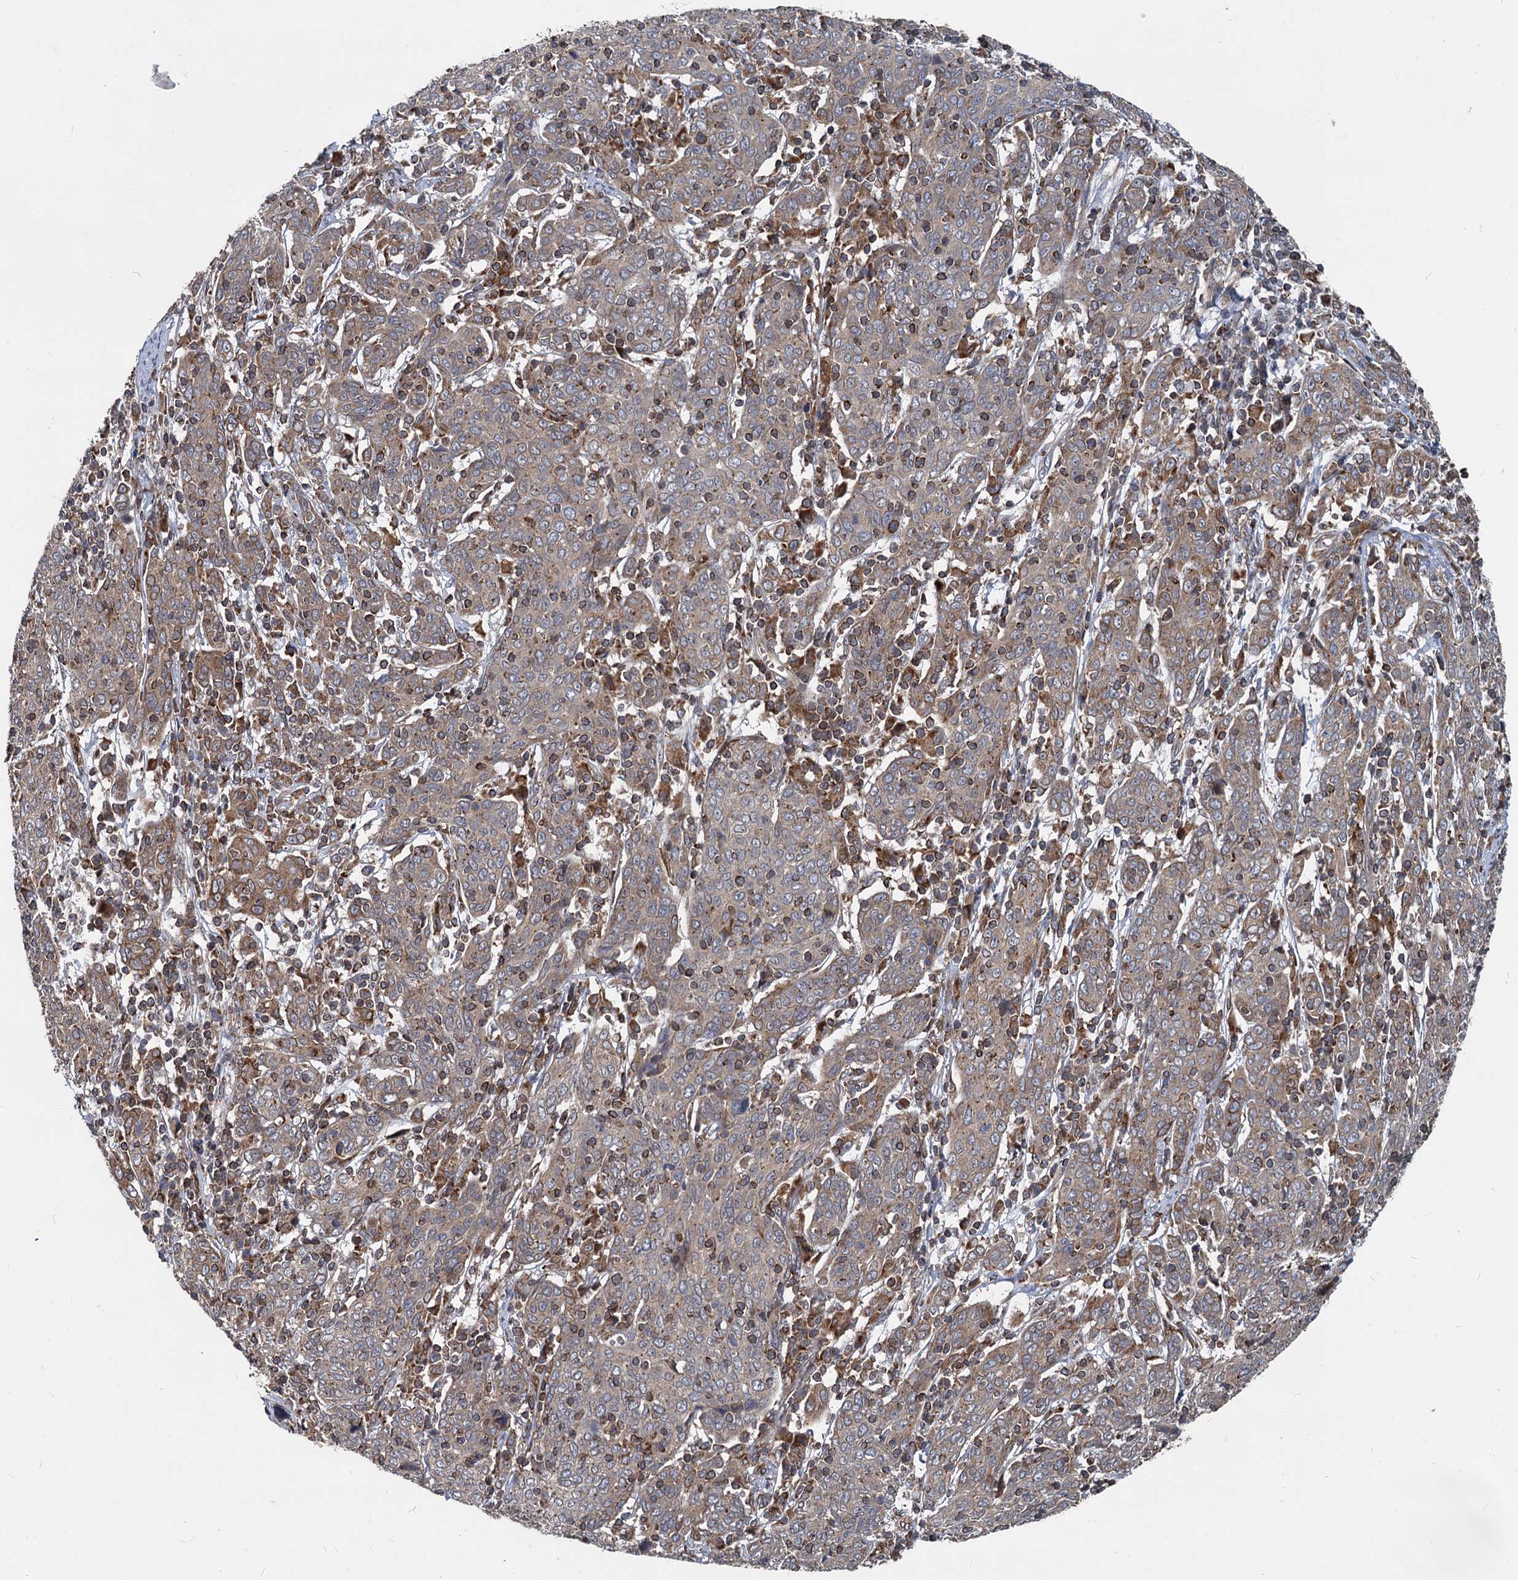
{"staining": {"intensity": "moderate", "quantity": "25%-75%", "location": "cytoplasmic/membranous"}, "tissue": "cervical cancer", "cell_type": "Tumor cells", "image_type": "cancer", "snomed": [{"axis": "morphology", "description": "Squamous cell carcinoma, NOS"}, {"axis": "topography", "description": "Cervix"}], "caption": "Cervical cancer tissue exhibits moderate cytoplasmic/membranous staining in about 25%-75% of tumor cells, visualized by immunohistochemistry.", "gene": "STIM1", "patient": {"sex": "female", "age": 67}}